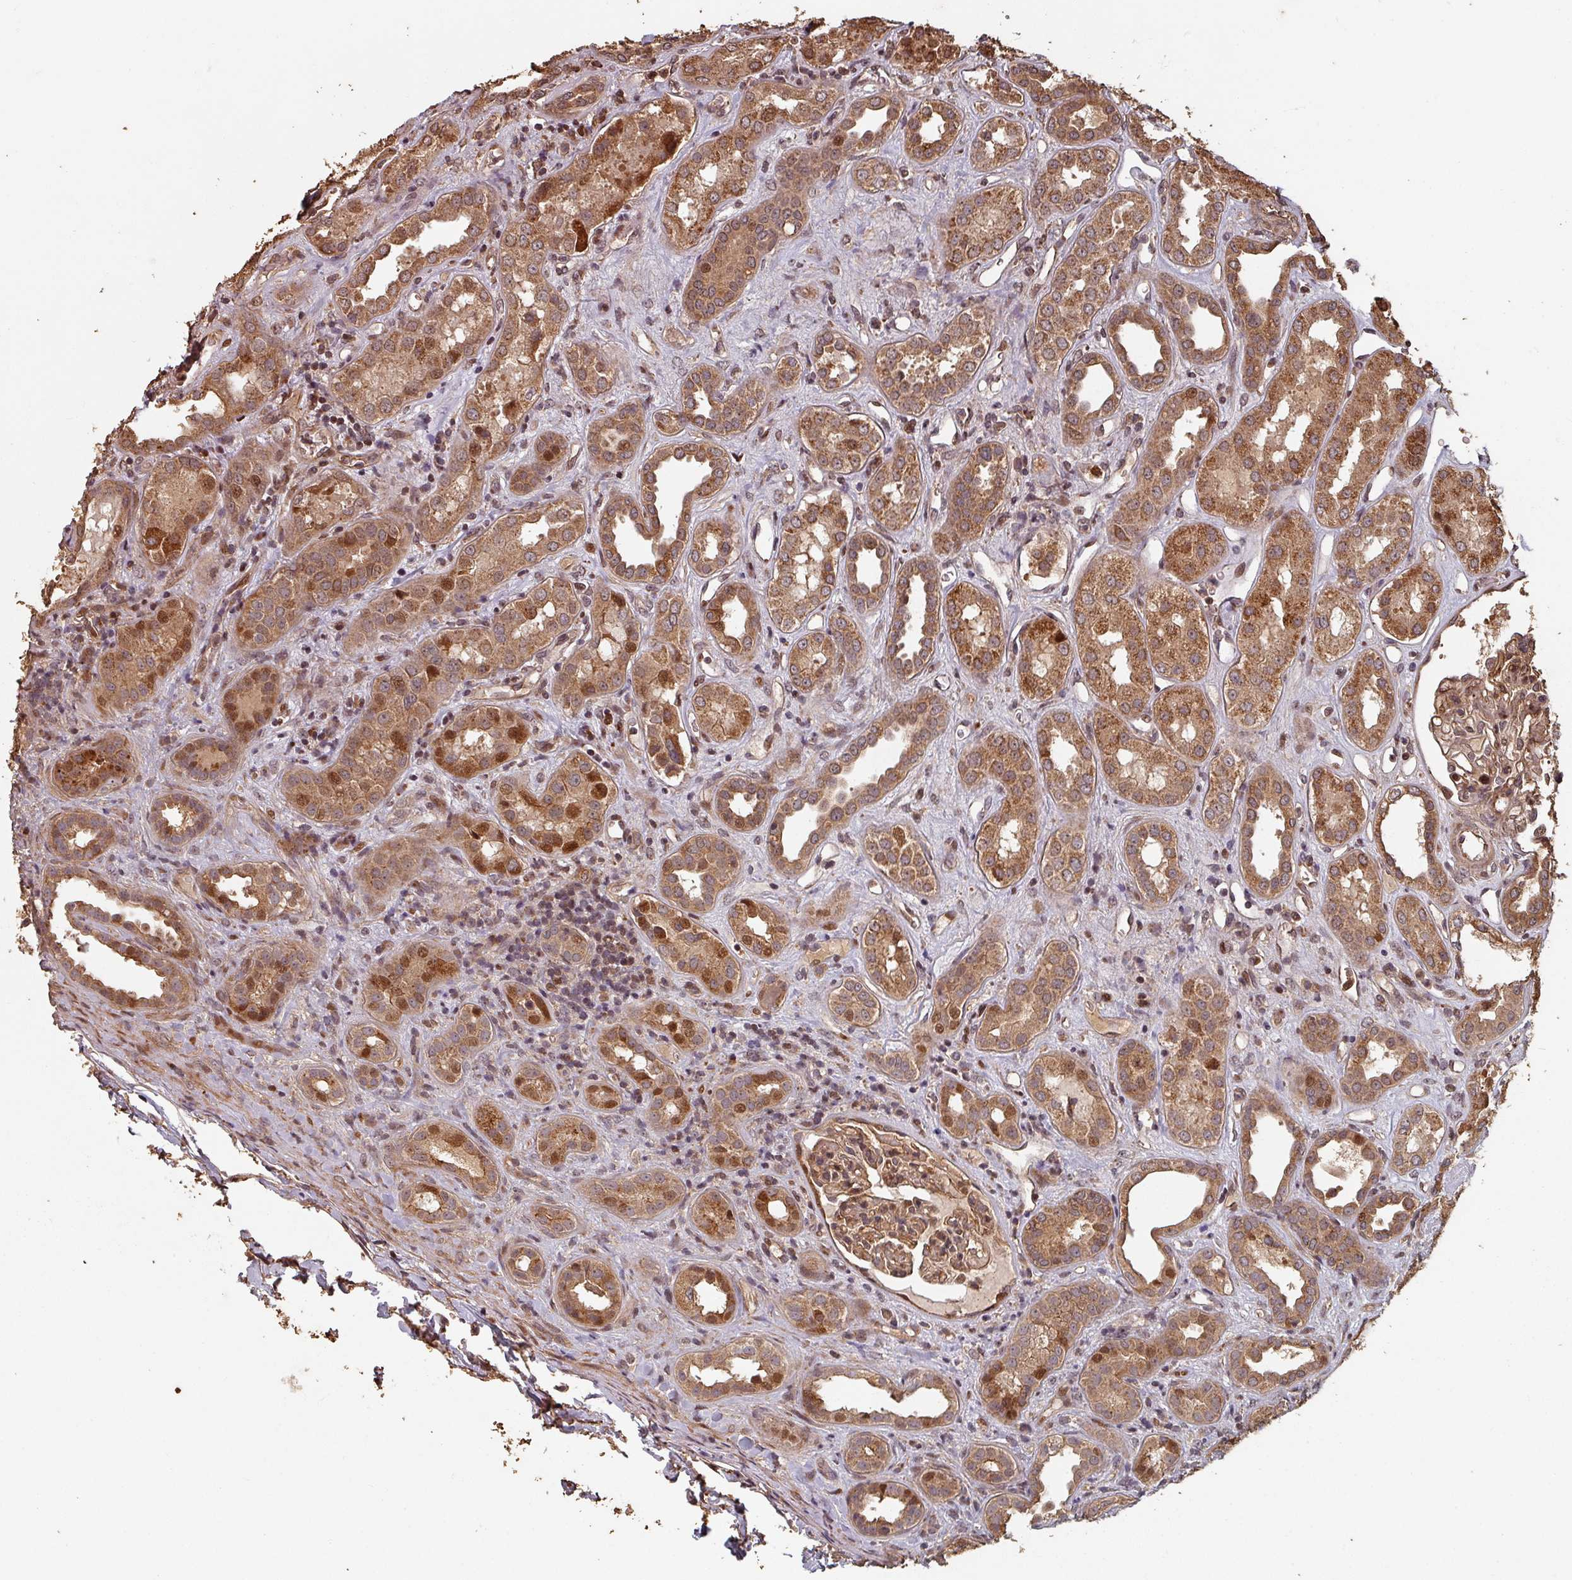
{"staining": {"intensity": "moderate", "quantity": ">75%", "location": "cytoplasmic/membranous,nuclear"}, "tissue": "kidney", "cell_type": "Cells in glomeruli", "image_type": "normal", "snomed": [{"axis": "morphology", "description": "Normal tissue, NOS"}, {"axis": "topography", "description": "Kidney"}], "caption": "This photomicrograph shows unremarkable kidney stained with immunohistochemistry (IHC) to label a protein in brown. The cytoplasmic/membranous,nuclear of cells in glomeruli show moderate positivity for the protein. Nuclei are counter-stained blue.", "gene": "EID1", "patient": {"sex": "male", "age": 59}}